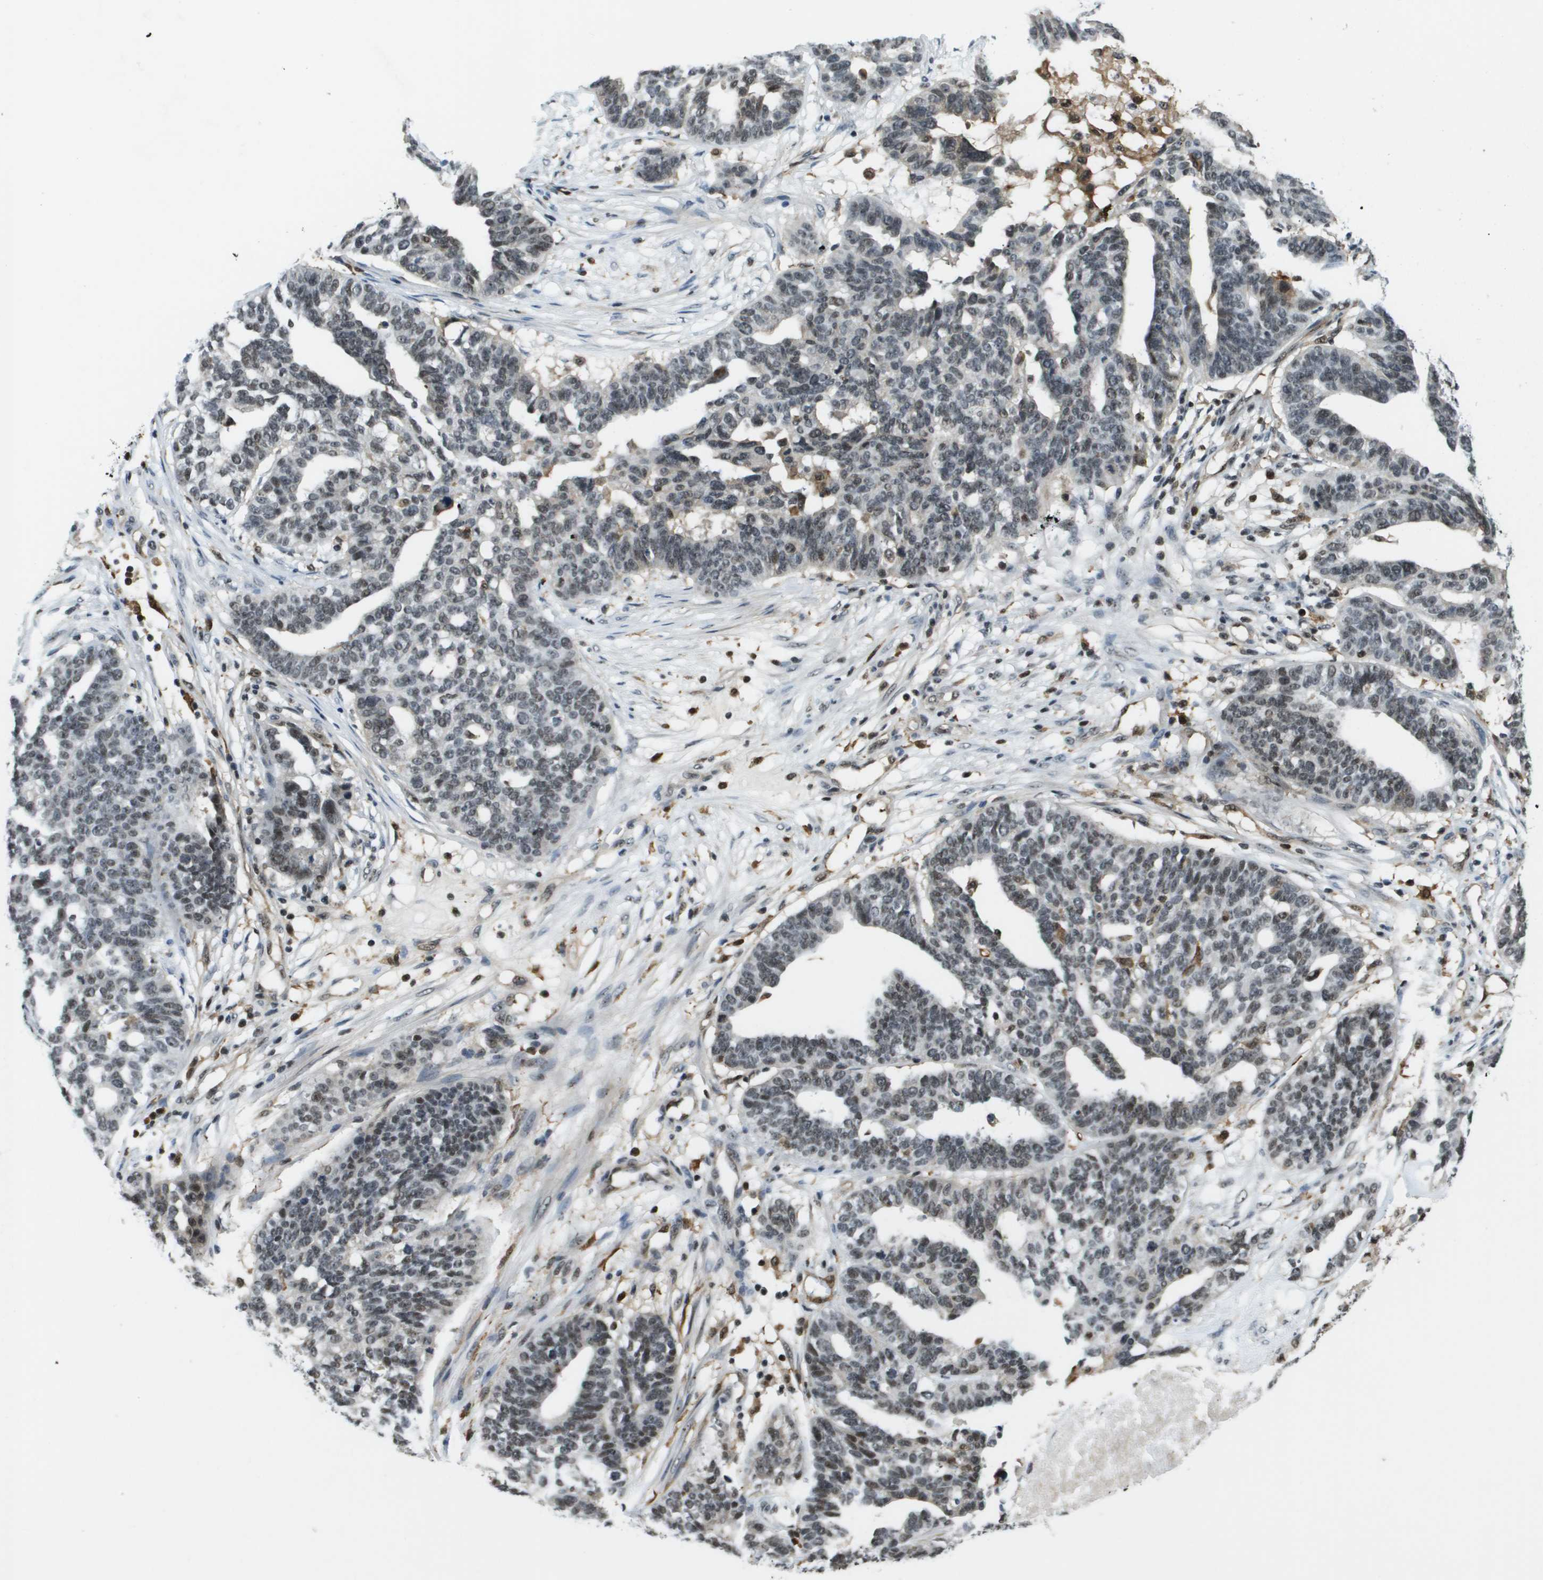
{"staining": {"intensity": "moderate", "quantity": "25%-75%", "location": "nuclear"}, "tissue": "ovarian cancer", "cell_type": "Tumor cells", "image_type": "cancer", "snomed": [{"axis": "morphology", "description": "Cystadenocarcinoma, serous, NOS"}, {"axis": "topography", "description": "Ovary"}], "caption": "Serous cystadenocarcinoma (ovarian) stained for a protein reveals moderate nuclear positivity in tumor cells.", "gene": "EP400", "patient": {"sex": "female", "age": 59}}